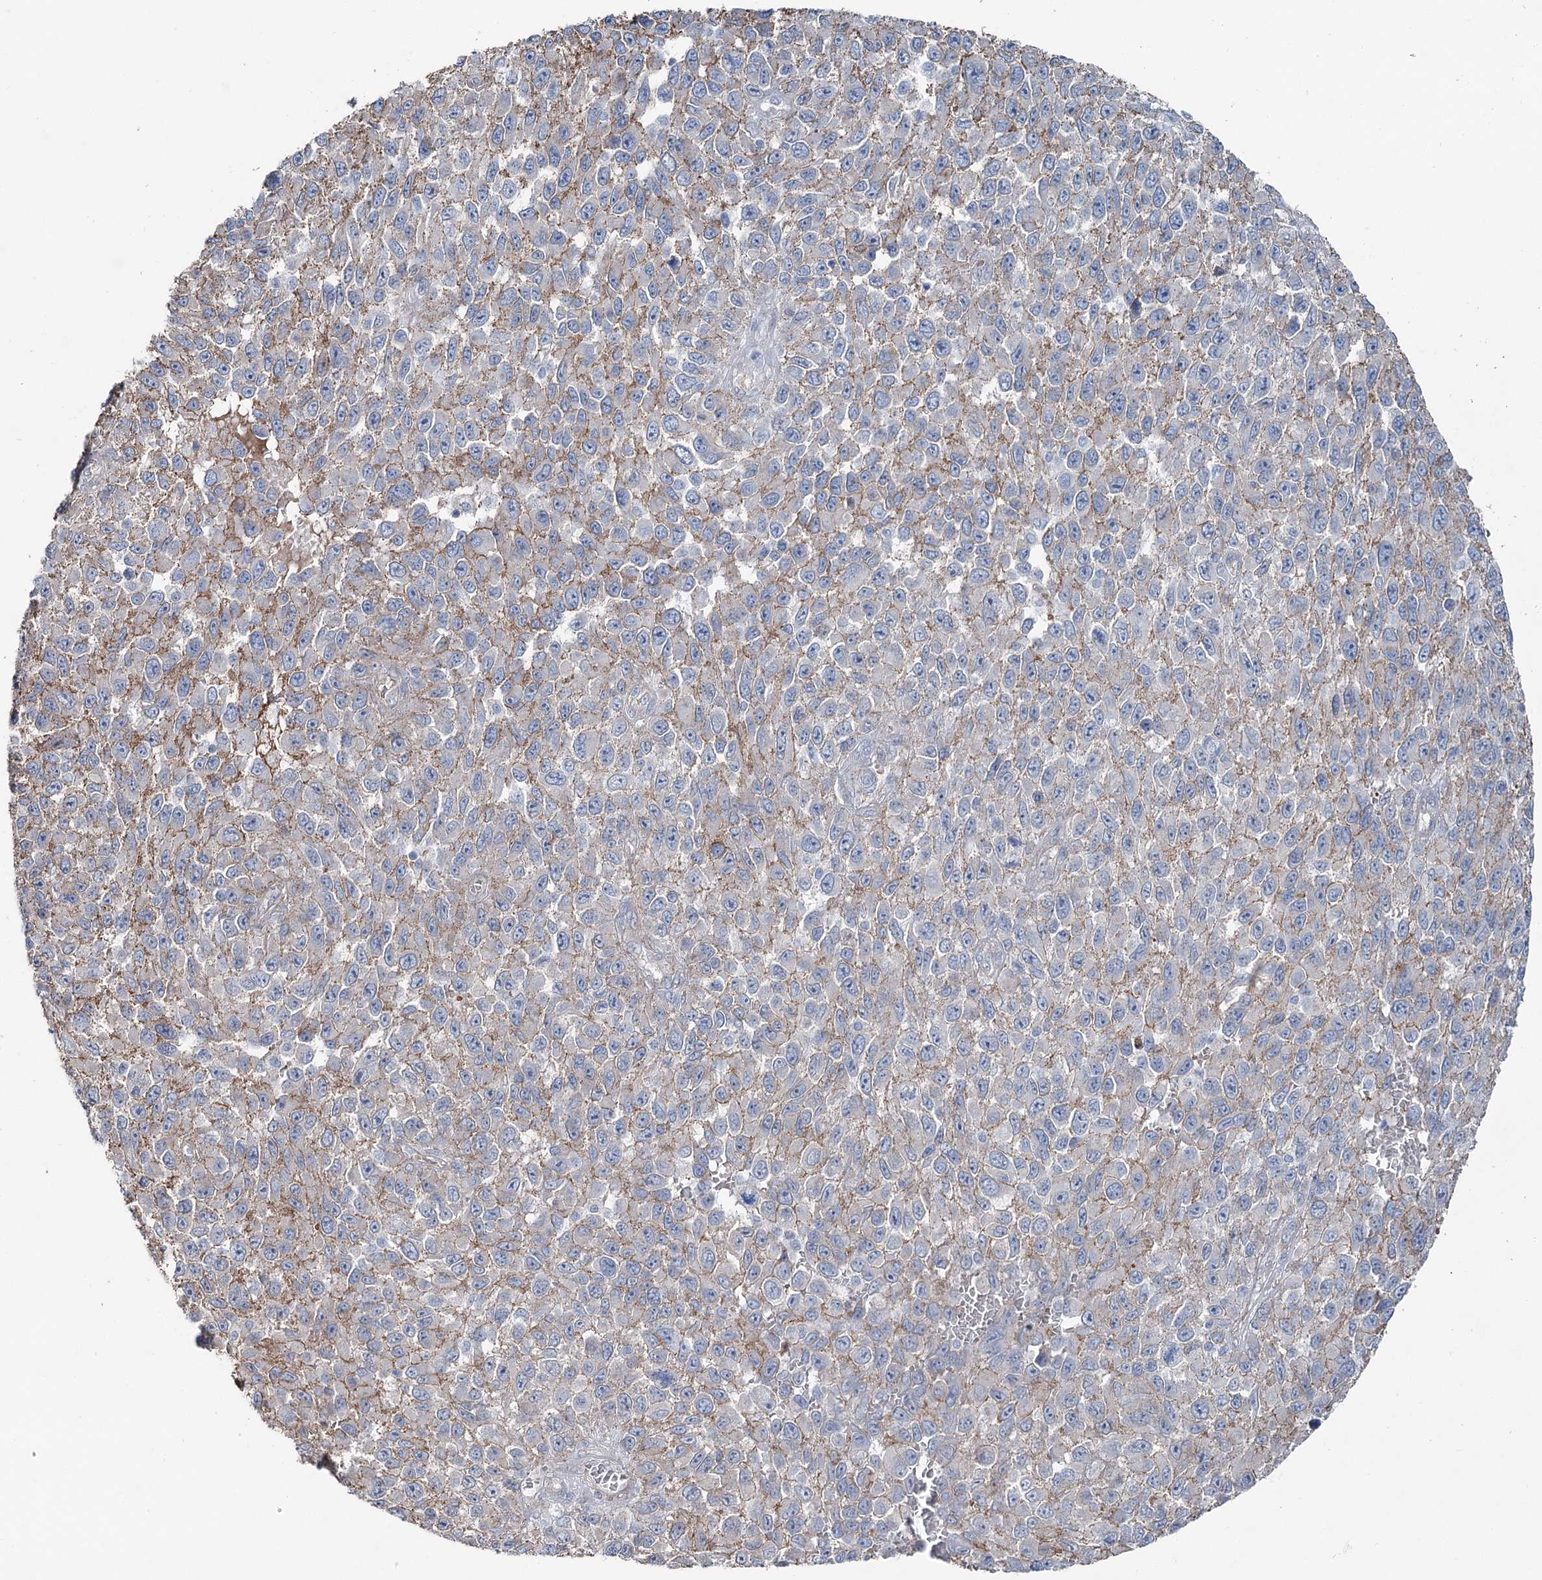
{"staining": {"intensity": "moderate", "quantity": "25%-75%", "location": "cytoplasmic/membranous"}, "tissue": "melanoma", "cell_type": "Tumor cells", "image_type": "cancer", "snomed": [{"axis": "morphology", "description": "Normal tissue, NOS"}, {"axis": "morphology", "description": "Malignant melanoma, NOS"}, {"axis": "topography", "description": "Skin"}], "caption": "A brown stain labels moderate cytoplasmic/membranous expression of a protein in malignant melanoma tumor cells.", "gene": "FAM120B", "patient": {"sex": "female", "age": 96}}